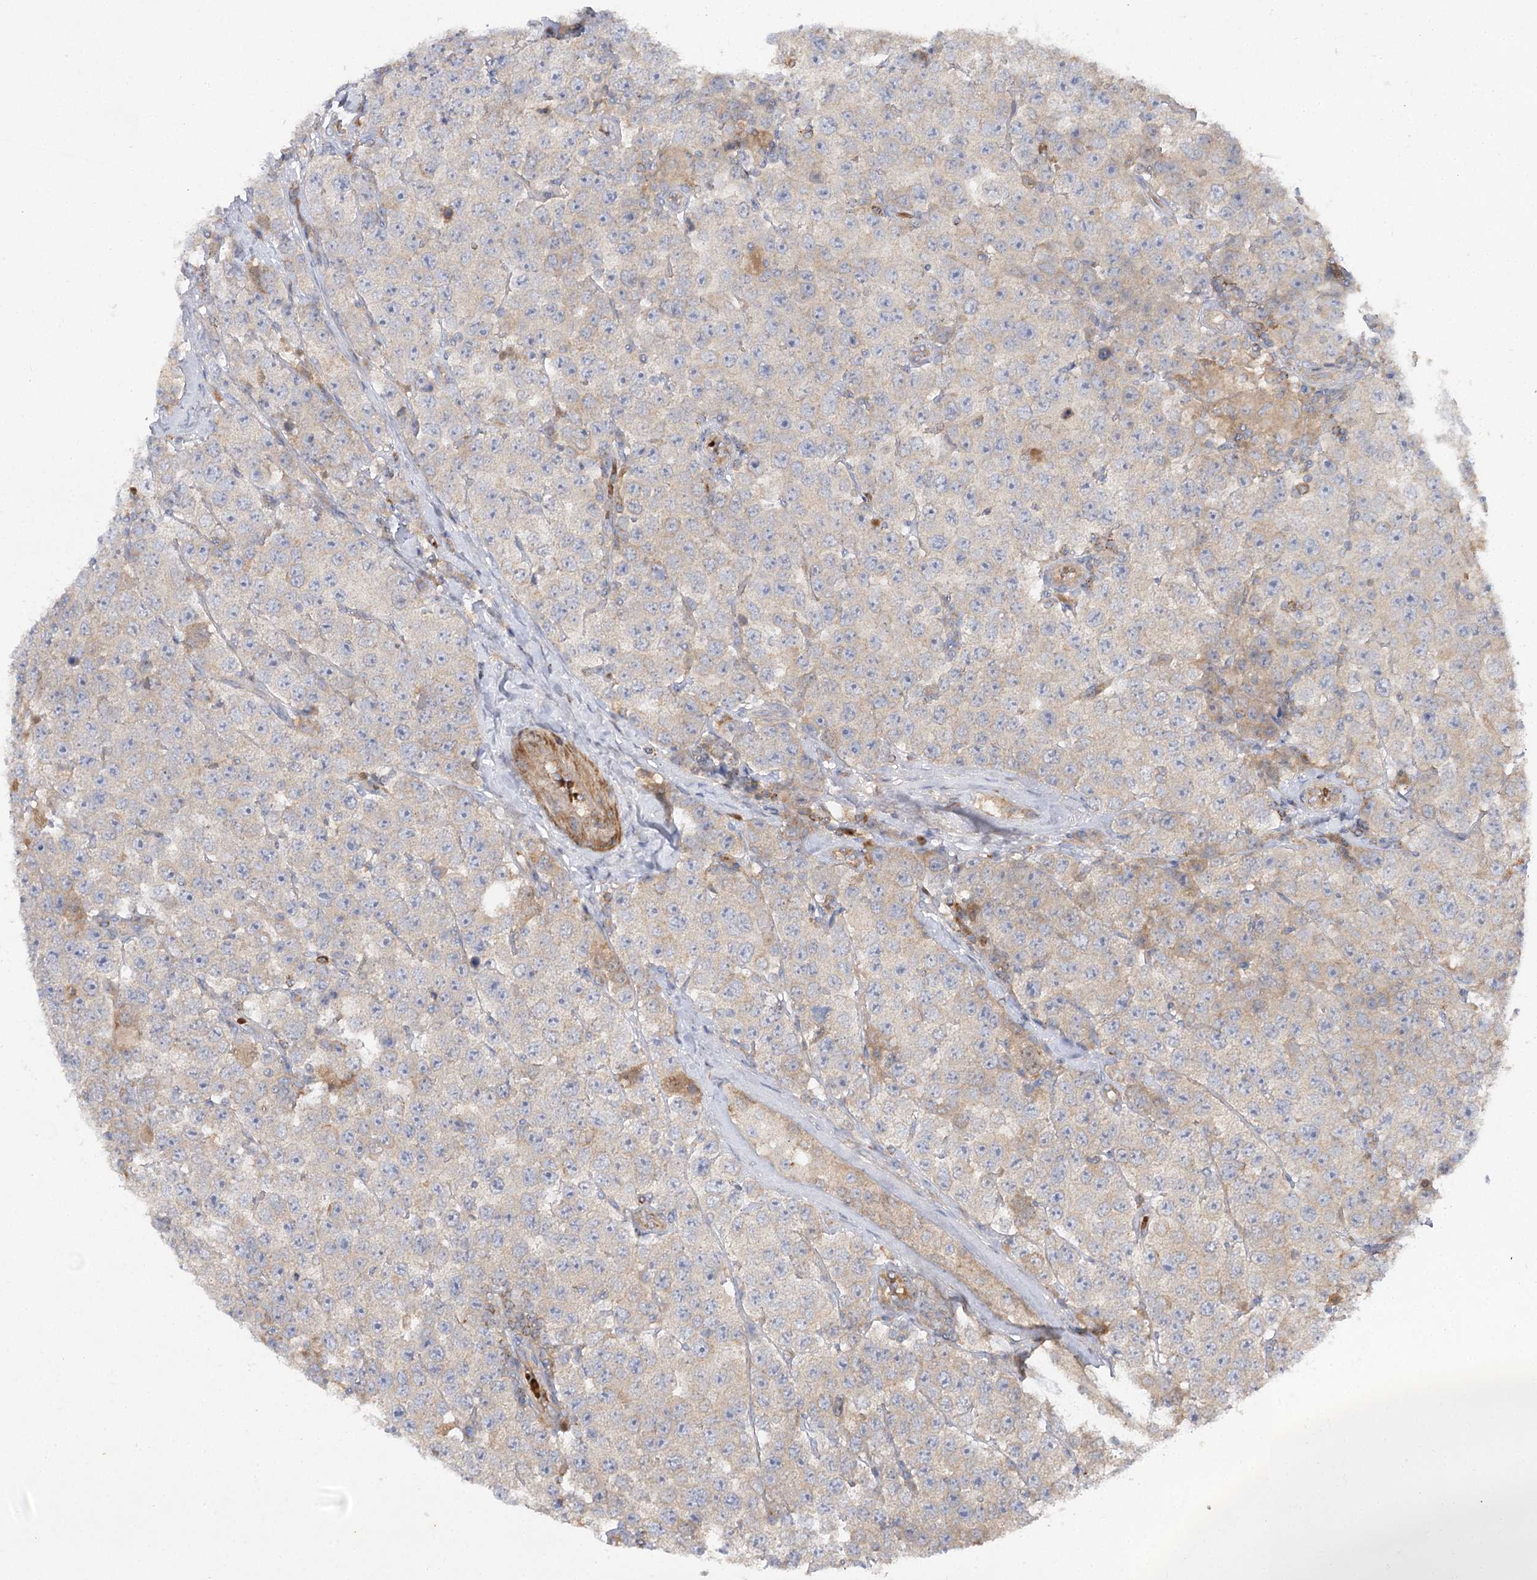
{"staining": {"intensity": "weak", "quantity": "25%-75%", "location": "cytoplasmic/membranous"}, "tissue": "testis cancer", "cell_type": "Tumor cells", "image_type": "cancer", "snomed": [{"axis": "morphology", "description": "Seminoma, NOS"}, {"axis": "topography", "description": "Testis"}], "caption": "IHC staining of testis cancer, which demonstrates low levels of weak cytoplasmic/membranous staining in approximately 25%-75% of tumor cells indicating weak cytoplasmic/membranous protein expression. The staining was performed using DAB (3,3'-diaminobenzidine) (brown) for protein detection and nuclei were counterstained in hematoxylin (blue).", "gene": "KIAA0825", "patient": {"sex": "male", "age": 28}}